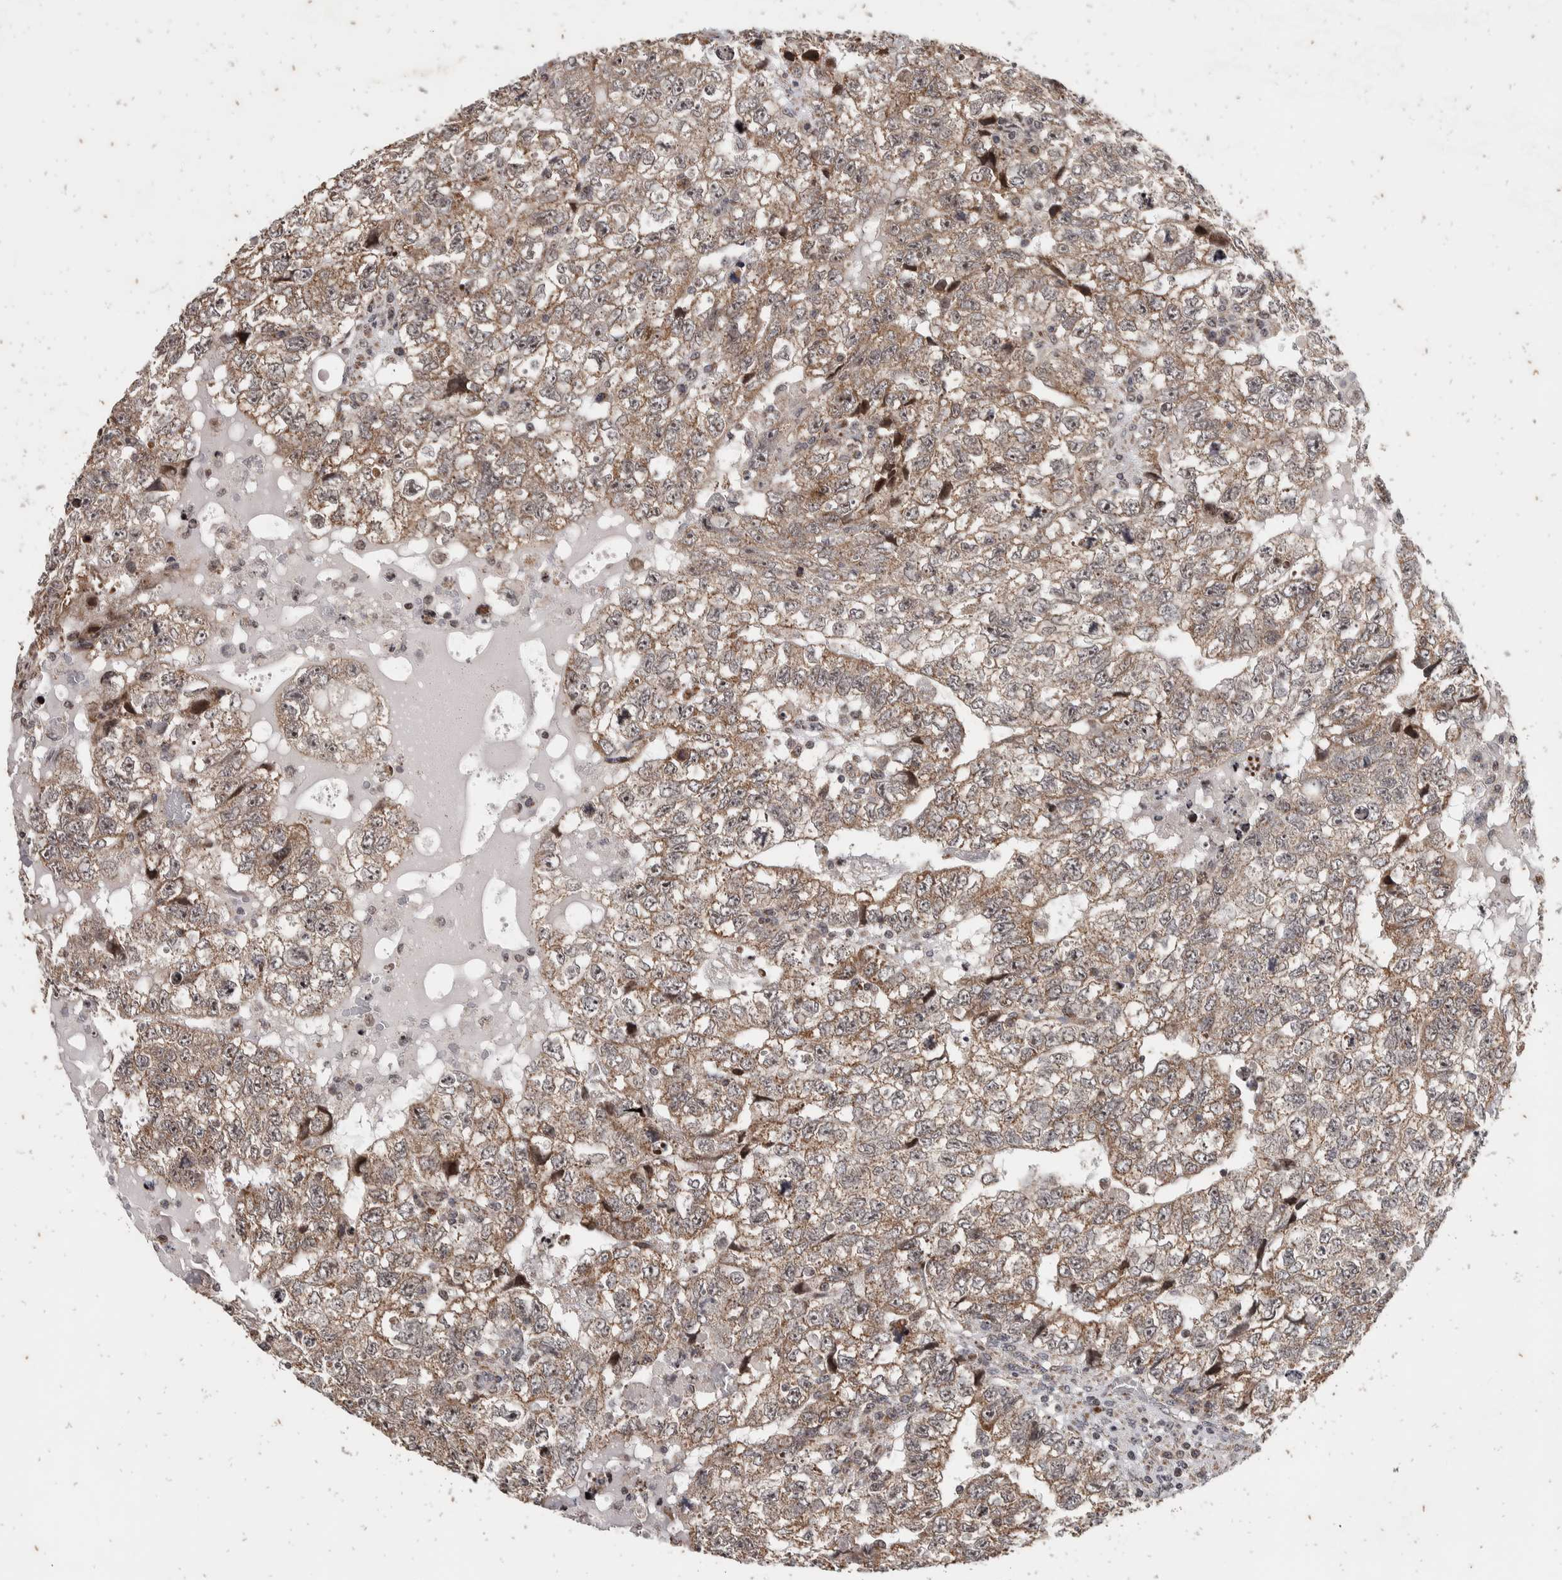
{"staining": {"intensity": "weak", "quantity": ">75%", "location": "cytoplasmic/membranous"}, "tissue": "testis cancer", "cell_type": "Tumor cells", "image_type": "cancer", "snomed": [{"axis": "morphology", "description": "Carcinoma, Embryonal, NOS"}, {"axis": "topography", "description": "Testis"}], "caption": "High-magnification brightfield microscopy of testis cancer (embryonal carcinoma) stained with DAB (brown) and counterstained with hematoxylin (blue). tumor cells exhibit weak cytoplasmic/membranous expression is identified in approximately>75% of cells.", "gene": "ATXN7L1", "patient": {"sex": "male", "age": 36}}